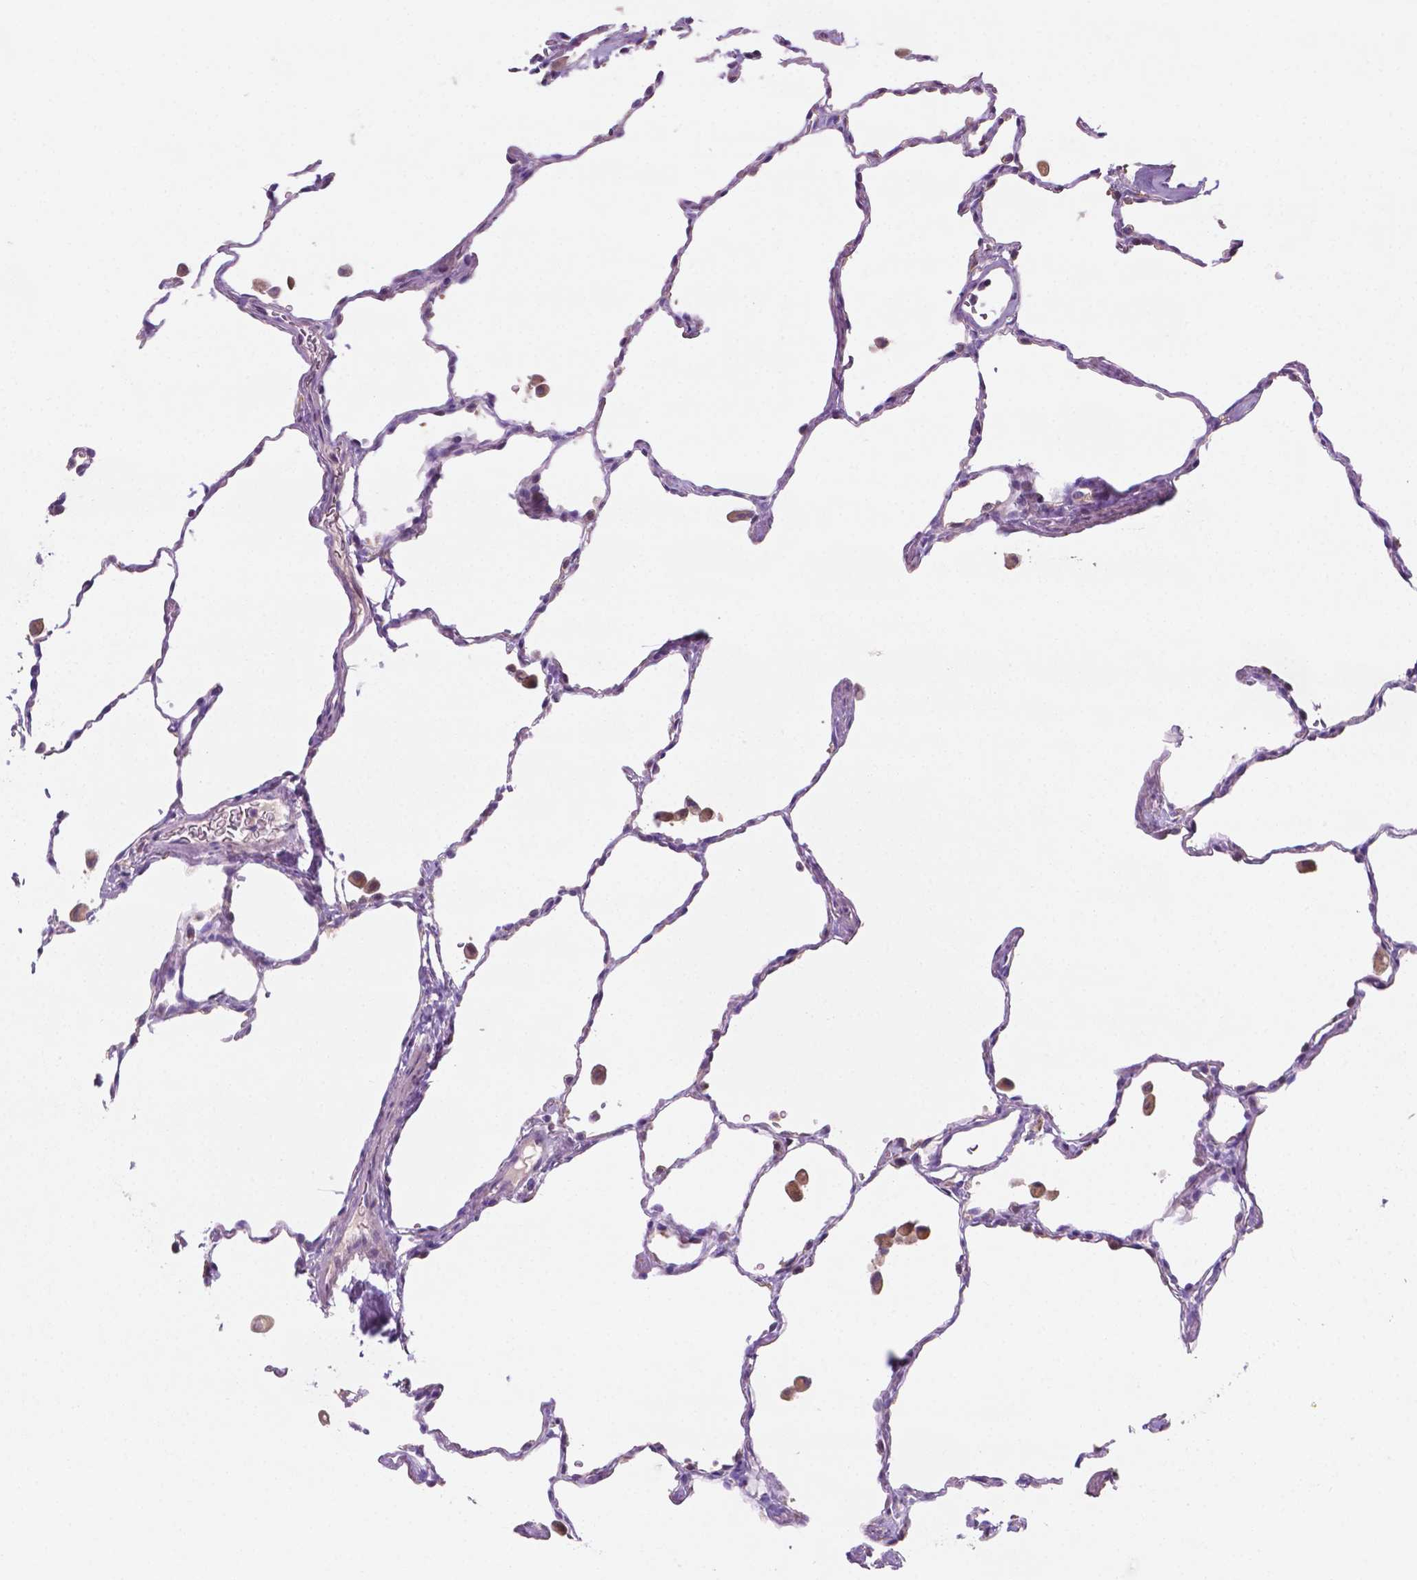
{"staining": {"intensity": "negative", "quantity": "none", "location": "none"}, "tissue": "lung", "cell_type": "Alveolar cells", "image_type": "normal", "snomed": [{"axis": "morphology", "description": "Normal tissue, NOS"}, {"axis": "topography", "description": "Lung"}], "caption": "Lung stained for a protein using immunohistochemistry exhibits no staining alveolar cells.", "gene": "LRP1B", "patient": {"sex": "female", "age": 47}}